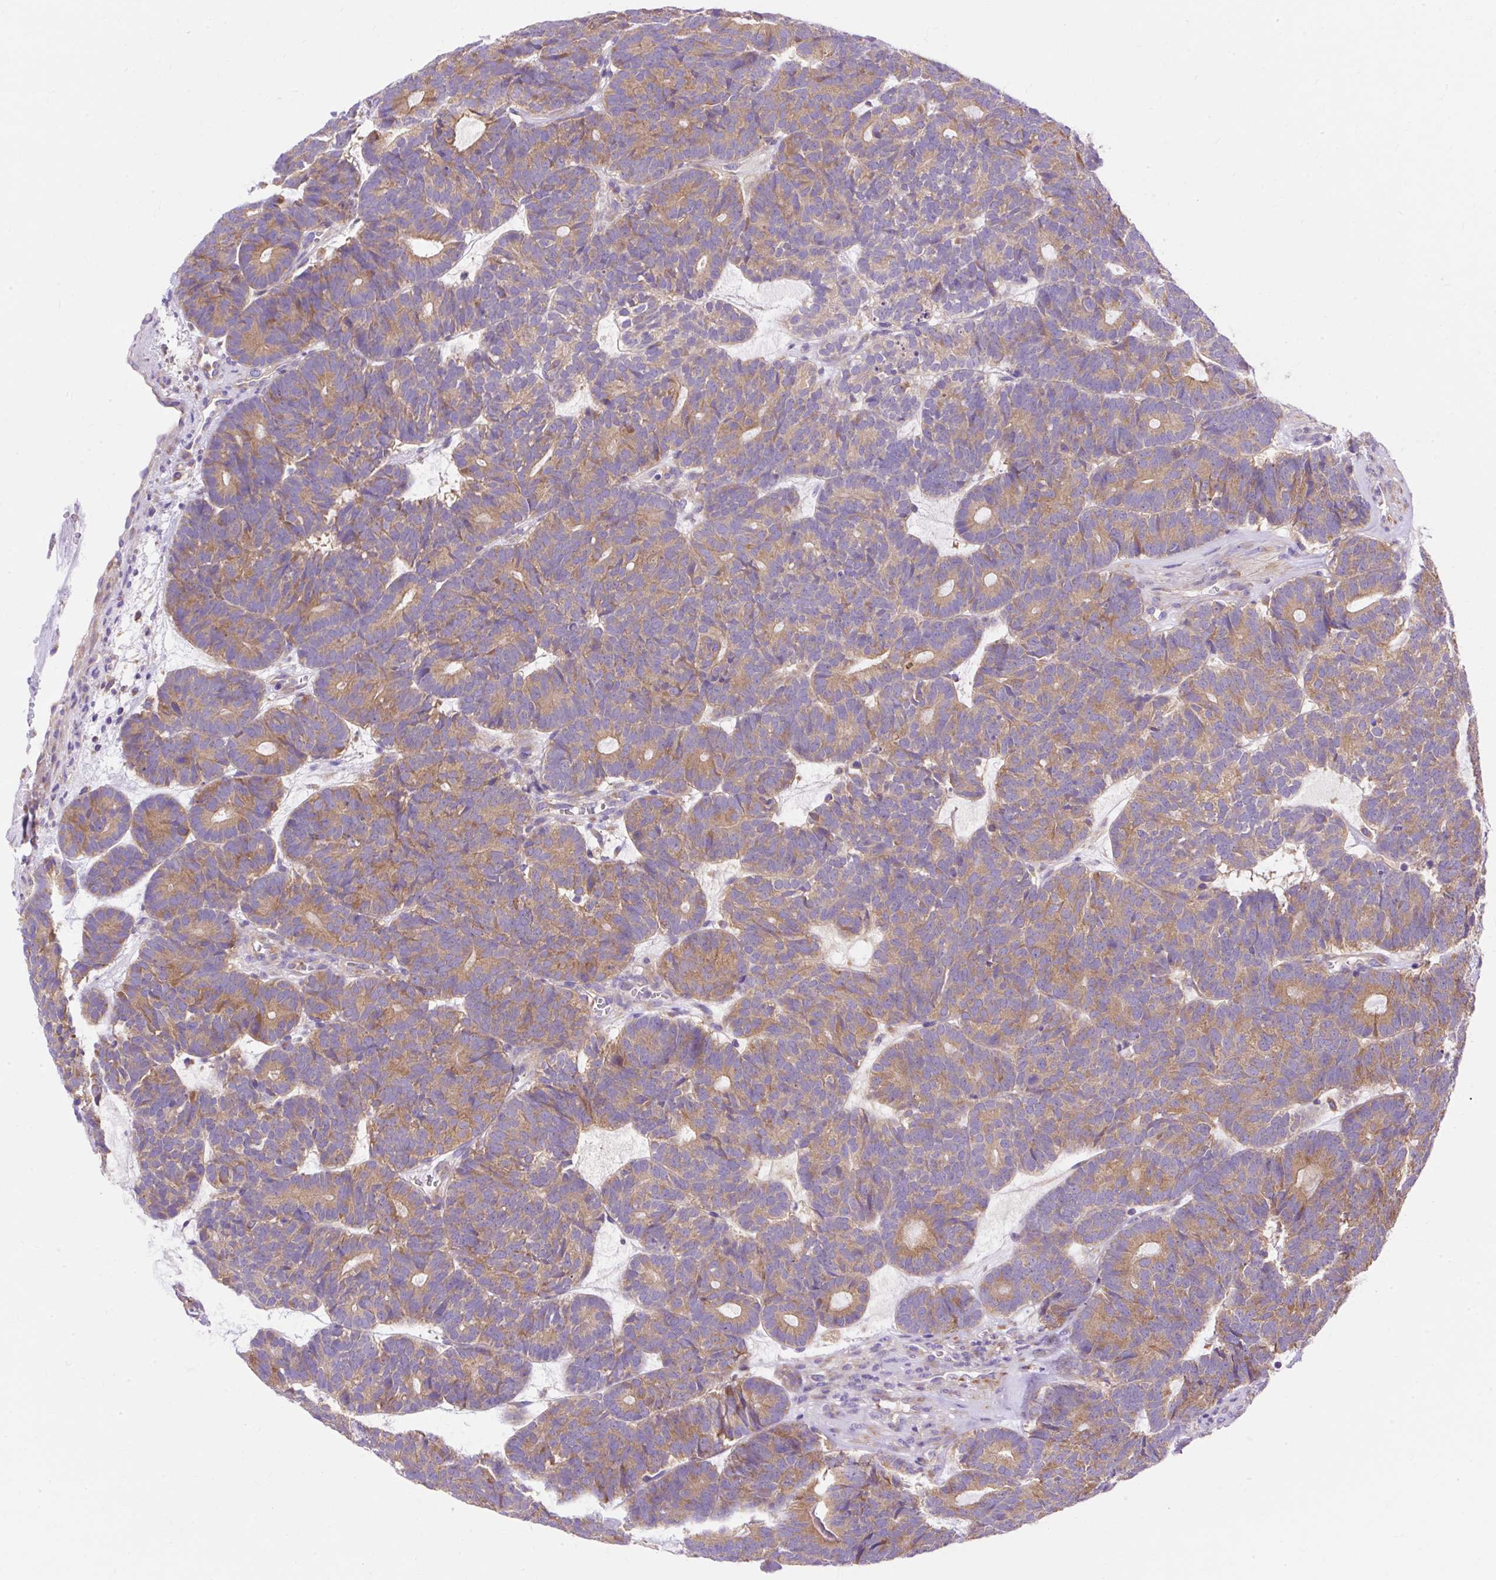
{"staining": {"intensity": "moderate", "quantity": ">75%", "location": "cytoplasmic/membranous"}, "tissue": "head and neck cancer", "cell_type": "Tumor cells", "image_type": "cancer", "snomed": [{"axis": "morphology", "description": "Adenocarcinoma, NOS"}, {"axis": "topography", "description": "Head-Neck"}], "caption": "Approximately >75% of tumor cells in human head and neck adenocarcinoma reveal moderate cytoplasmic/membranous protein staining as visualized by brown immunohistochemical staining.", "gene": "OR4K15", "patient": {"sex": "female", "age": 81}}